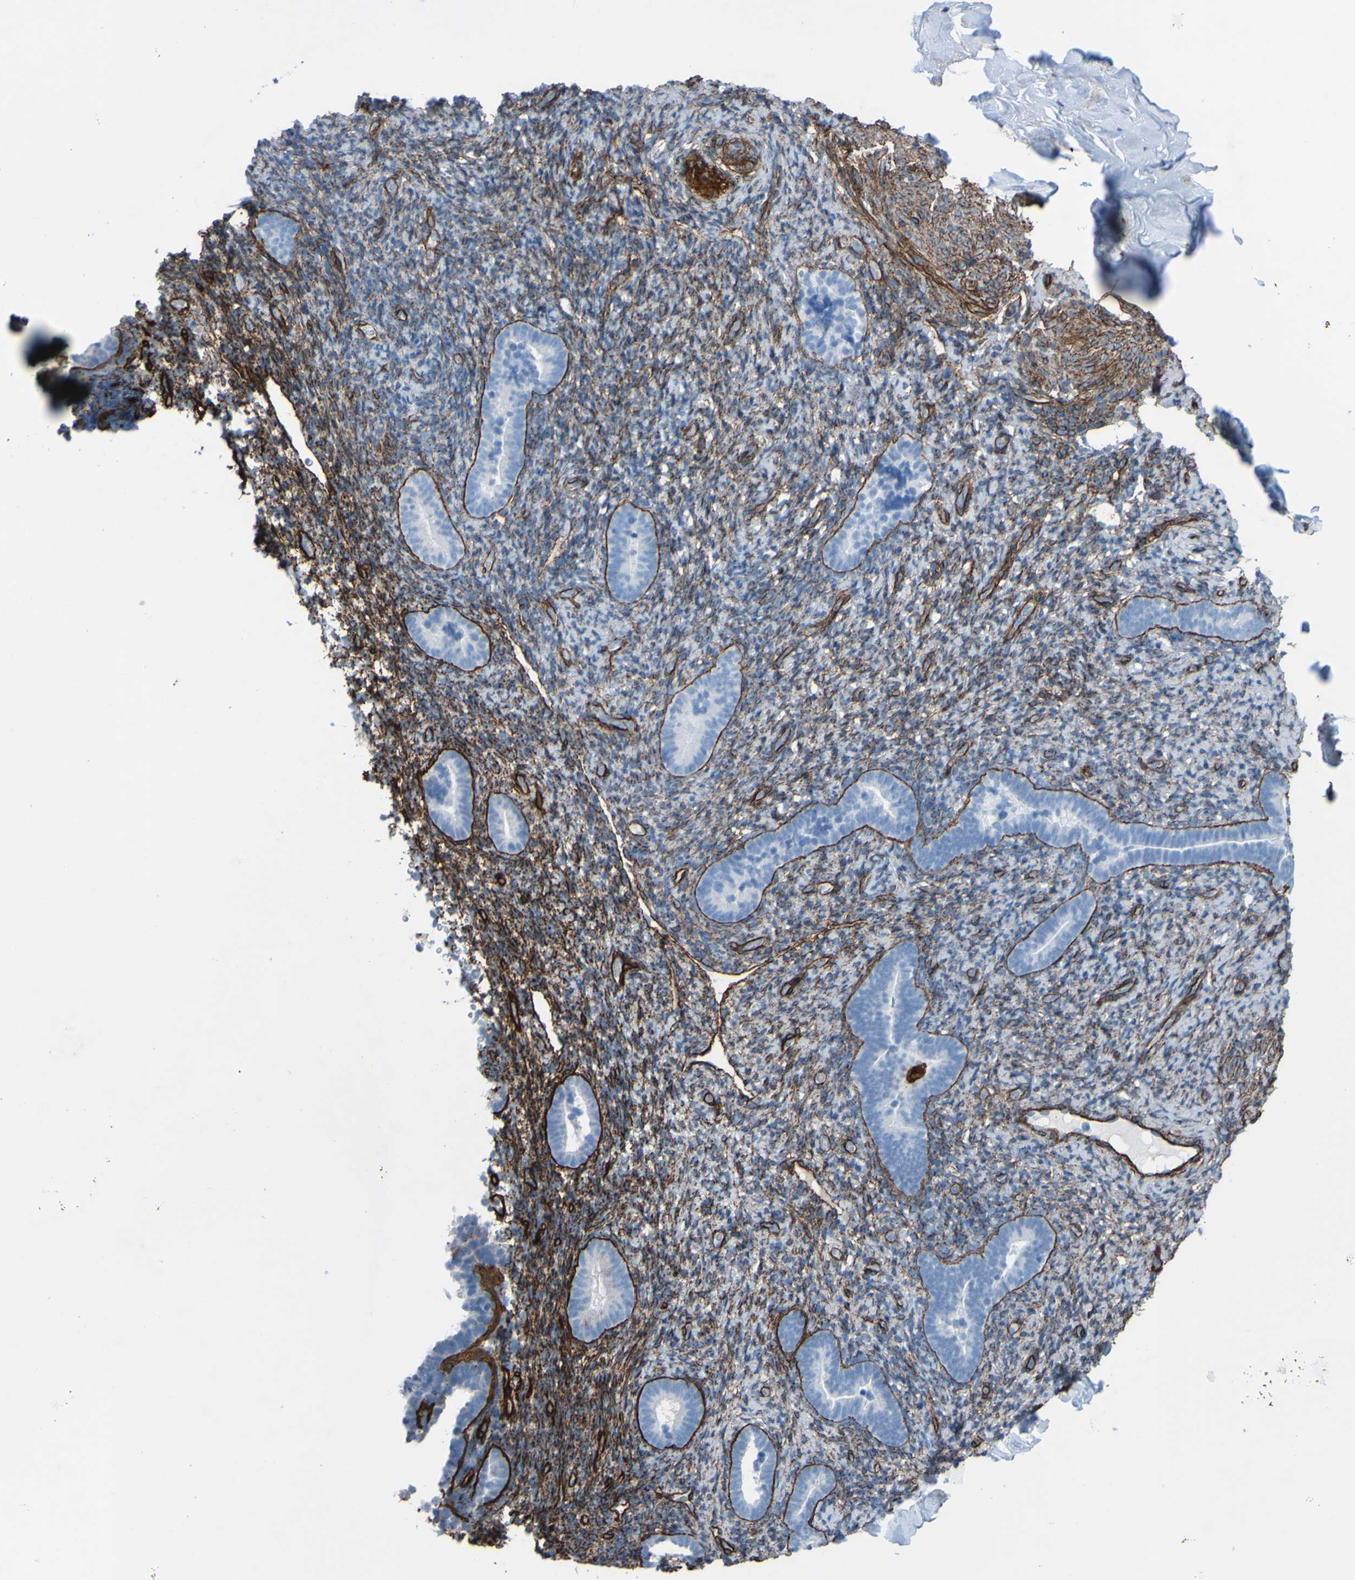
{"staining": {"intensity": "moderate", "quantity": "25%-75%", "location": "cytoplasmic/membranous"}, "tissue": "endometrium", "cell_type": "Cells in endometrial stroma", "image_type": "normal", "snomed": [{"axis": "morphology", "description": "Normal tissue, NOS"}, {"axis": "topography", "description": "Endometrium"}], "caption": "This histopathology image reveals benign endometrium stained with immunohistochemistry to label a protein in brown. The cytoplasmic/membranous of cells in endometrial stroma show moderate positivity for the protein. Nuclei are counter-stained blue.", "gene": "COL4A2", "patient": {"sex": "female", "age": 51}}